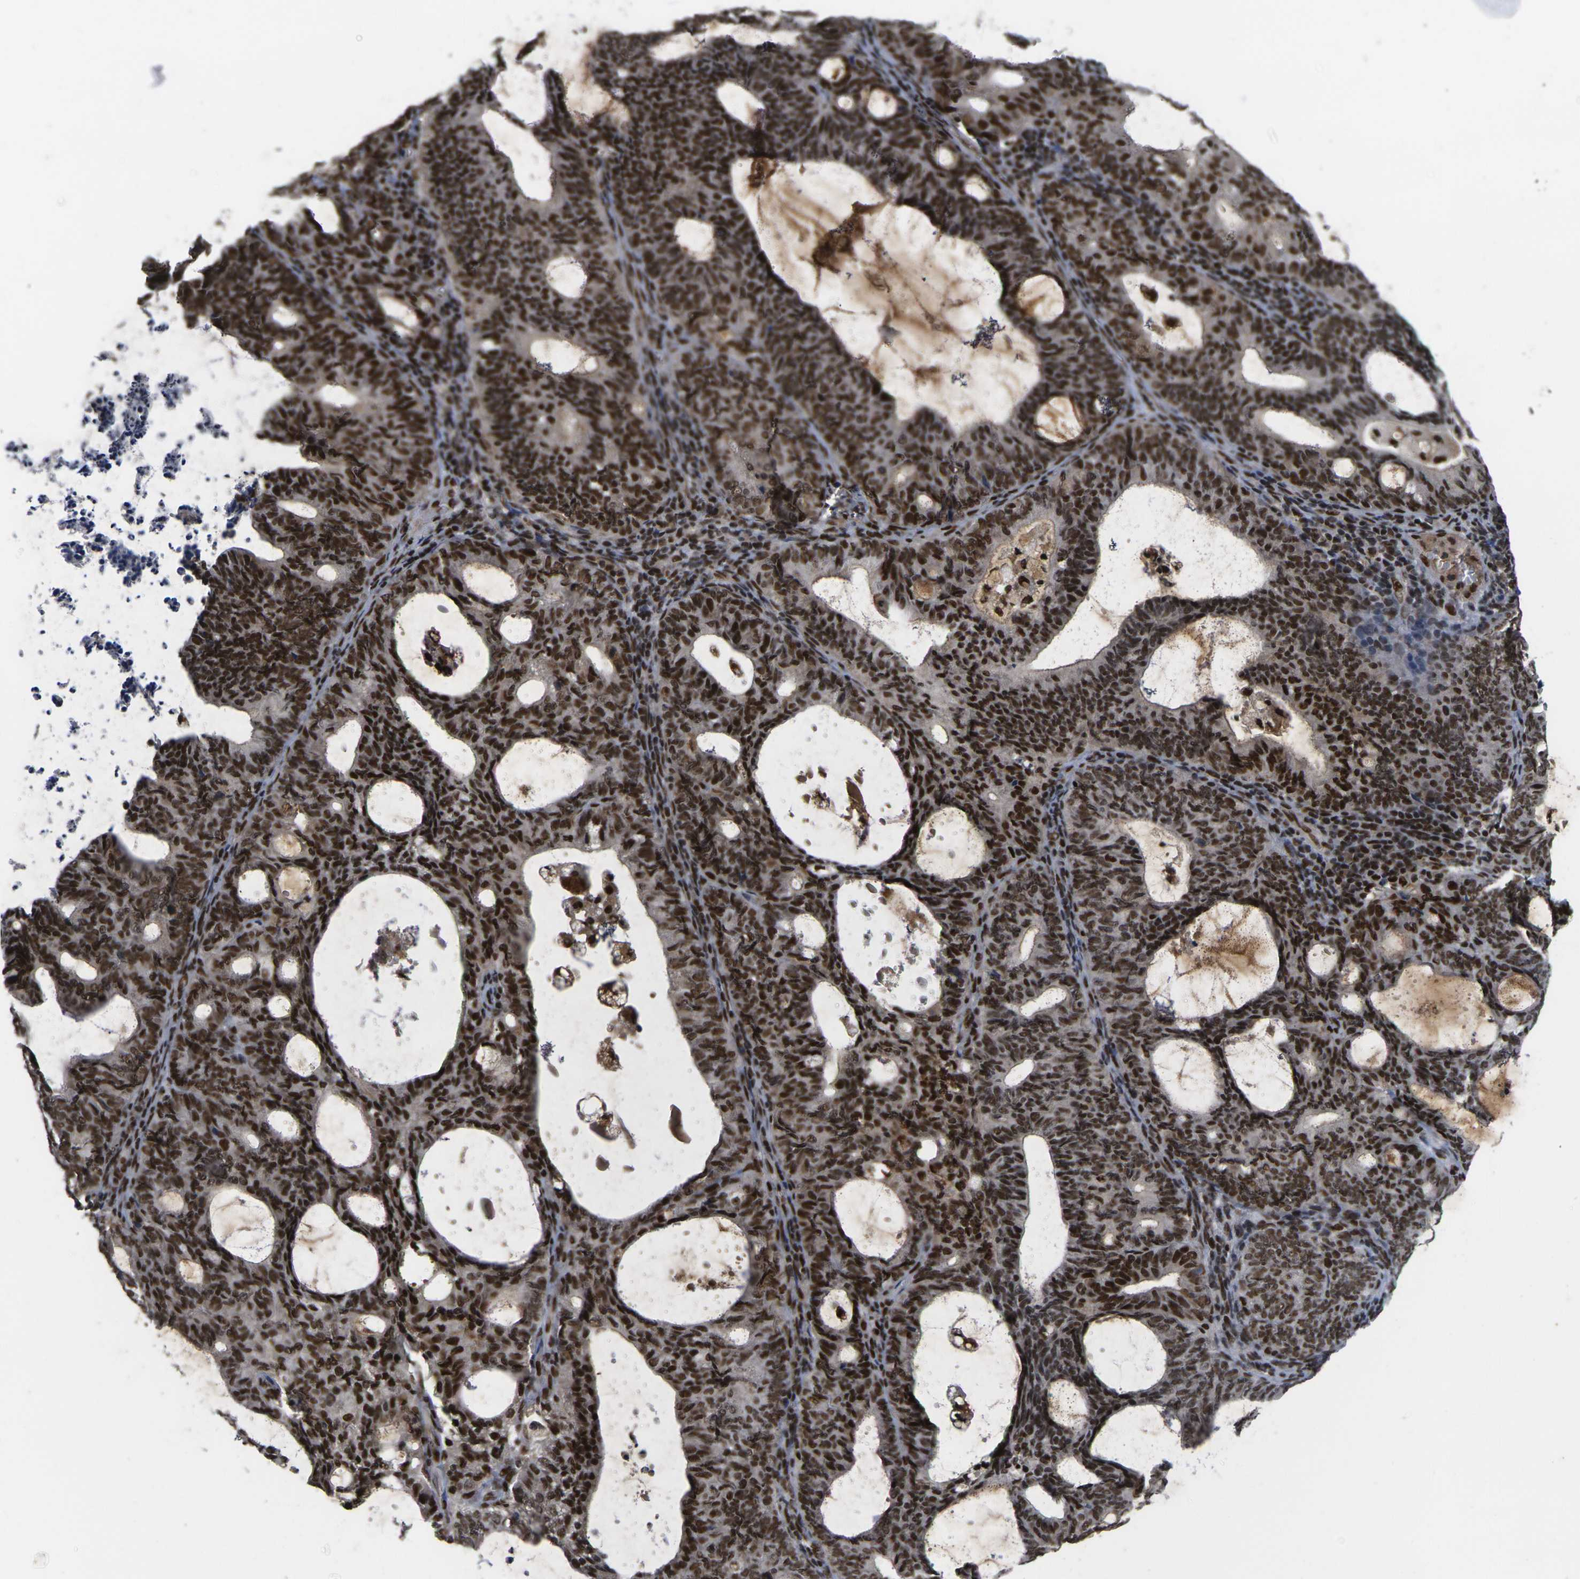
{"staining": {"intensity": "strong", "quantity": ">75%", "location": "nuclear"}, "tissue": "endometrial cancer", "cell_type": "Tumor cells", "image_type": "cancer", "snomed": [{"axis": "morphology", "description": "Adenocarcinoma, NOS"}, {"axis": "topography", "description": "Uterus"}], "caption": "Protein staining demonstrates strong nuclear staining in about >75% of tumor cells in endometrial cancer.", "gene": "GTF2E1", "patient": {"sex": "female", "age": 83}}